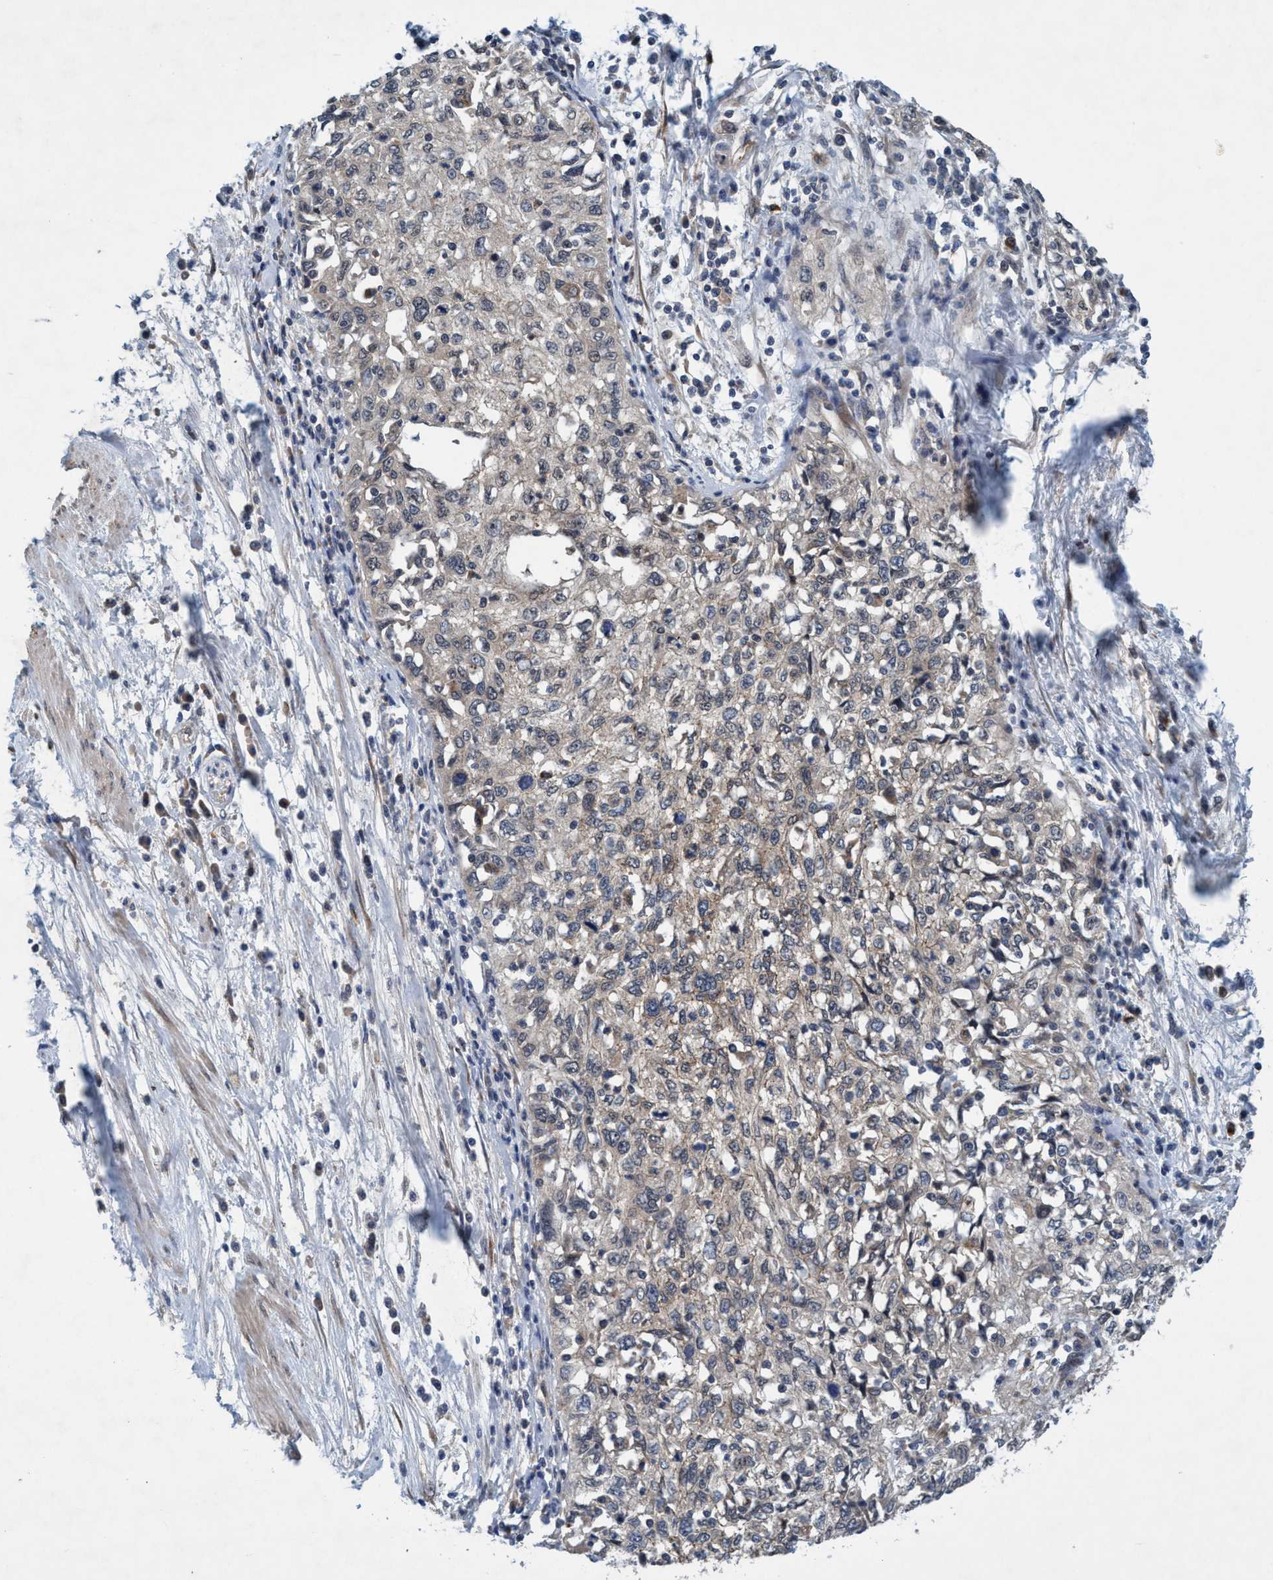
{"staining": {"intensity": "weak", "quantity": "<25%", "location": "cytoplasmic/membranous"}, "tissue": "cervical cancer", "cell_type": "Tumor cells", "image_type": "cancer", "snomed": [{"axis": "morphology", "description": "Squamous cell carcinoma, NOS"}, {"axis": "topography", "description": "Cervix"}], "caption": "Protein analysis of squamous cell carcinoma (cervical) demonstrates no significant positivity in tumor cells.", "gene": "TRIM65", "patient": {"sex": "female", "age": 57}}